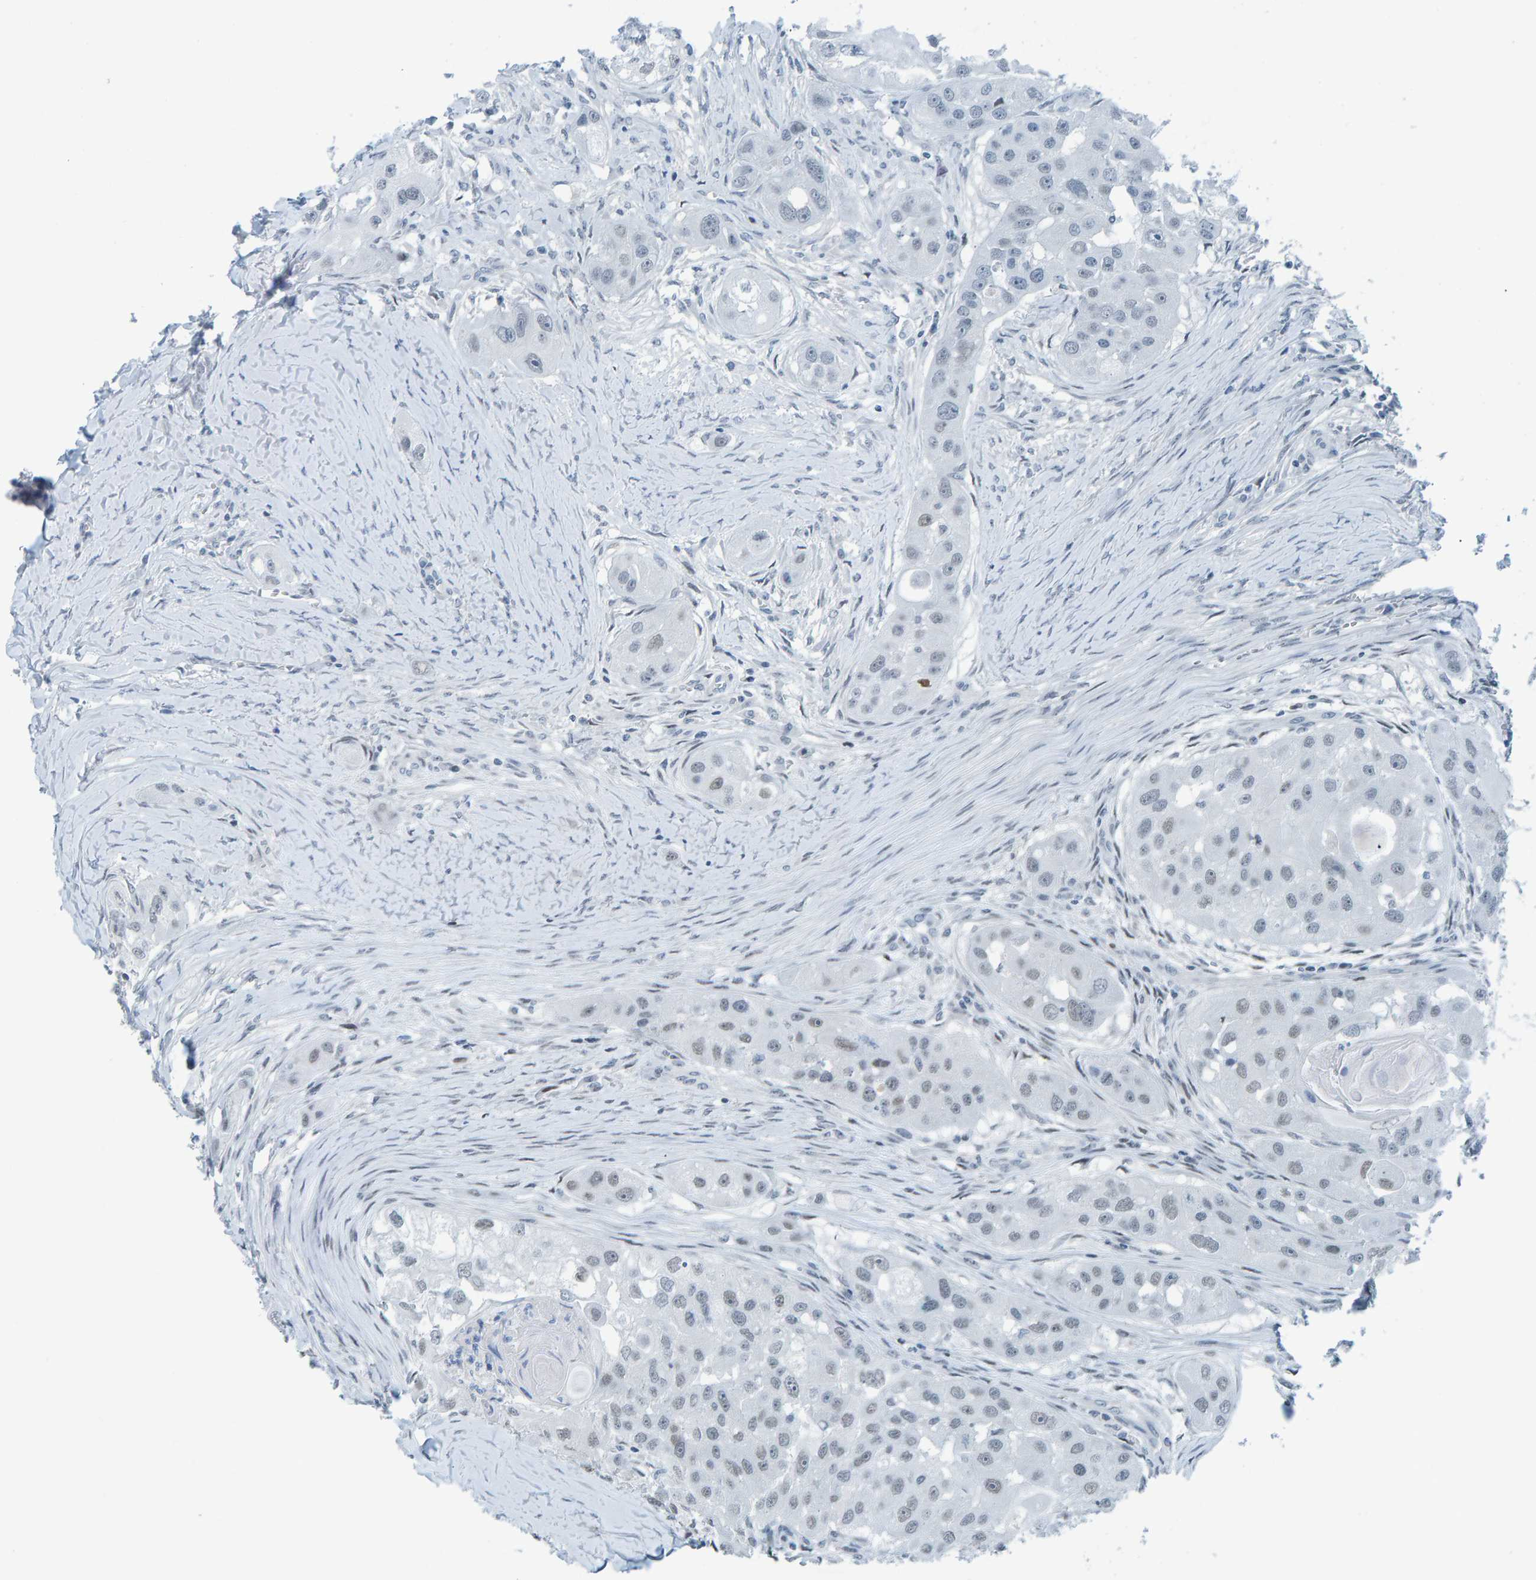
{"staining": {"intensity": "negative", "quantity": "none", "location": "none"}, "tissue": "head and neck cancer", "cell_type": "Tumor cells", "image_type": "cancer", "snomed": [{"axis": "morphology", "description": "Normal tissue, NOS"}, {"axis": "morphology", "description": "Squamous cell carcinoma, NOS"}, {"axis": "topography", "description": "Skeletal muscle"}, {"axis": "topography", "description": "Head-Neck"}], "caption": "Tumor cells are negative for protein expression in human head and neck squamous cell carcinoma. (Immunohistochemistry, brightfield microscopy, high magnification).", "gene": "CNP", "patient": {"sex": "male", "age": 51}}